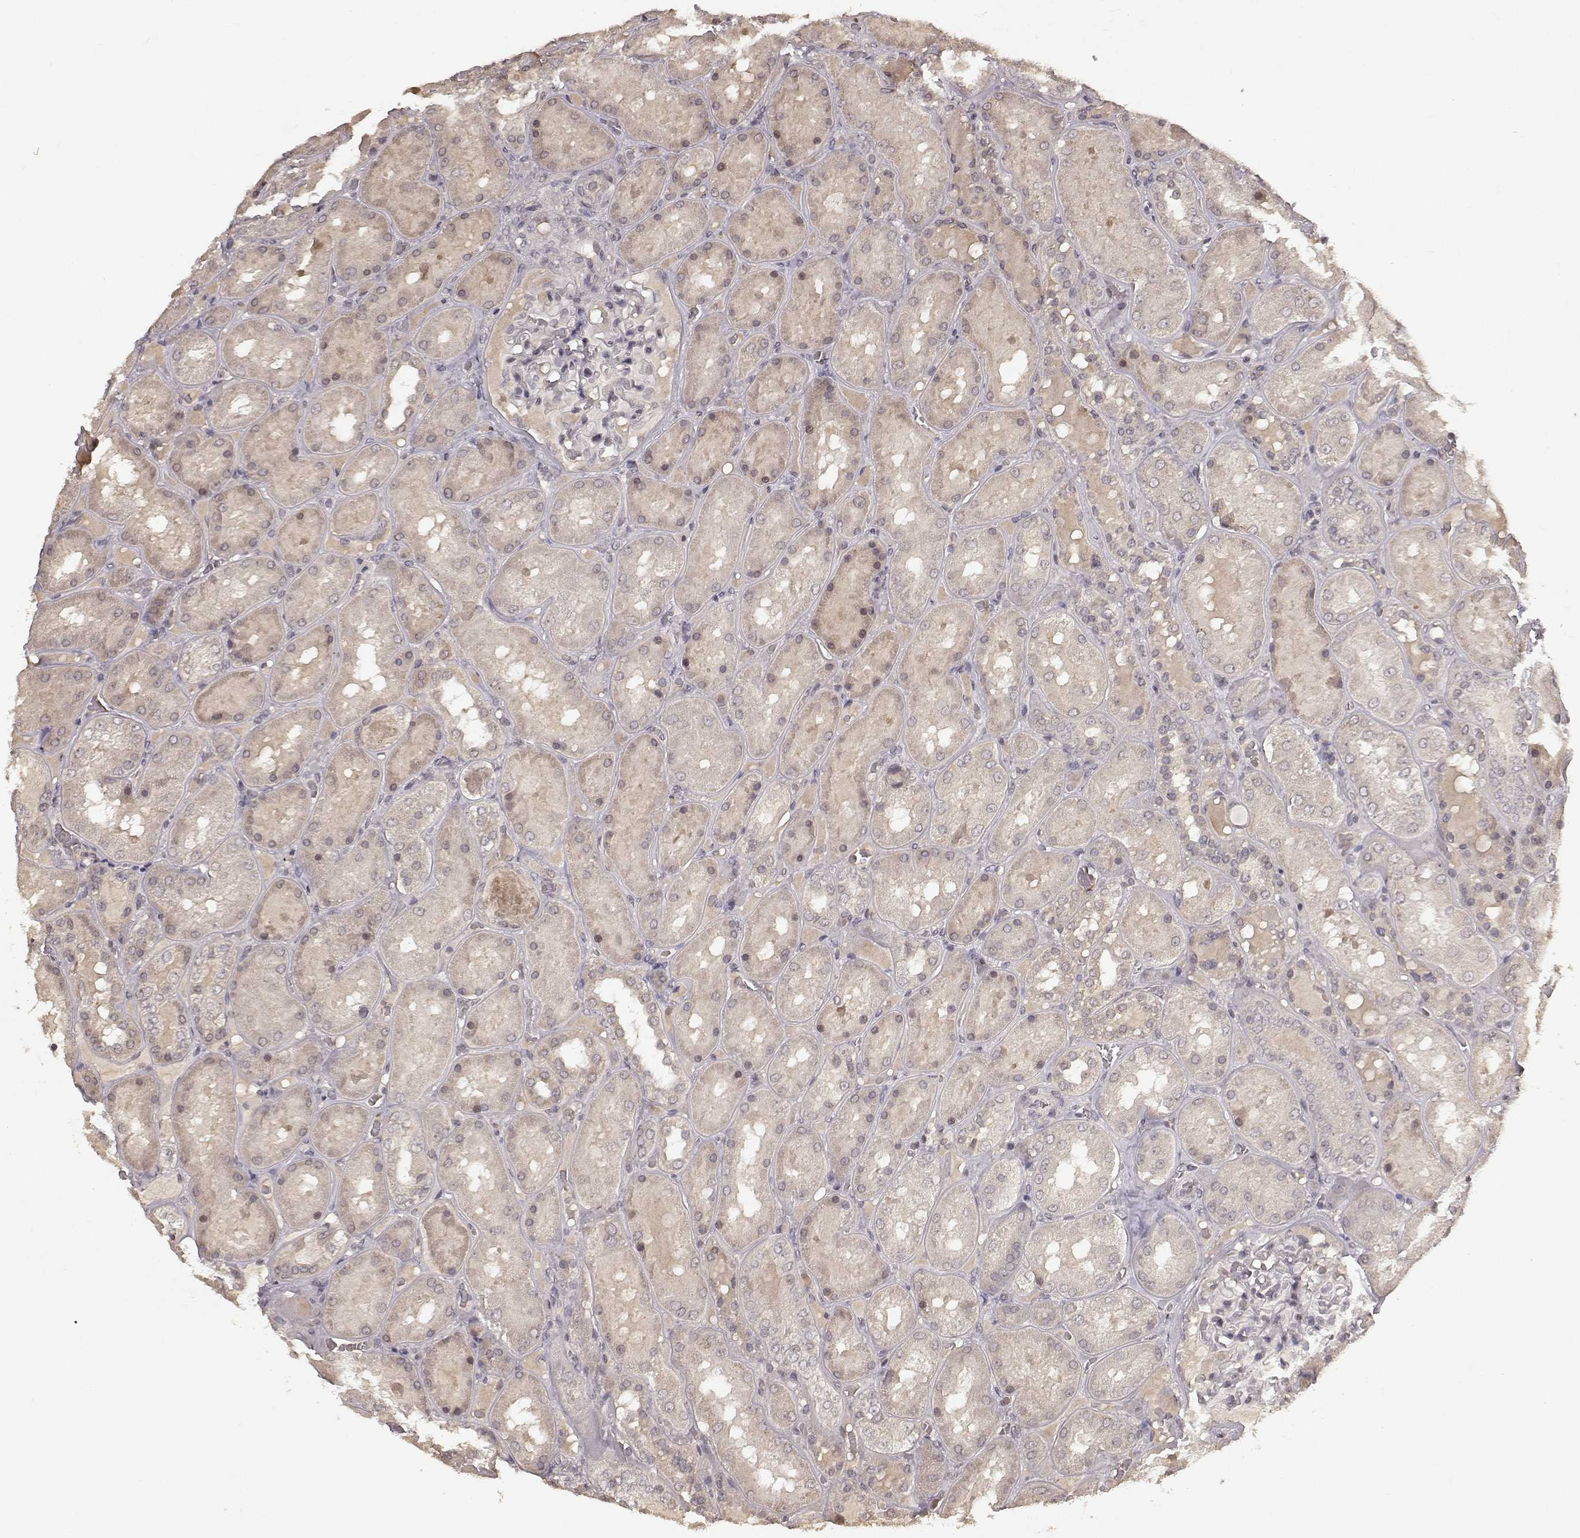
{"staining": {"intensity": "negative", "quantity": "none", "location": "none"}, "tissue": "kidney", "cell_type": "Cells in glomeruli", "image_type": "normal", "snomed": [{"axis": "morphology", "description": "Normal tissue, NOS"}, {"axis": "topography", "description": "Kidney"}], "caption": "Immunohistochemical staining of unremarkable human kidney reveals no significant positivity in cells in glomeruli. (Immunohistochemistry (ihc), brightfield microscopy, high magnification).", "gene": "NTRK2", "patient": {"sex": "male", "age": 73}}